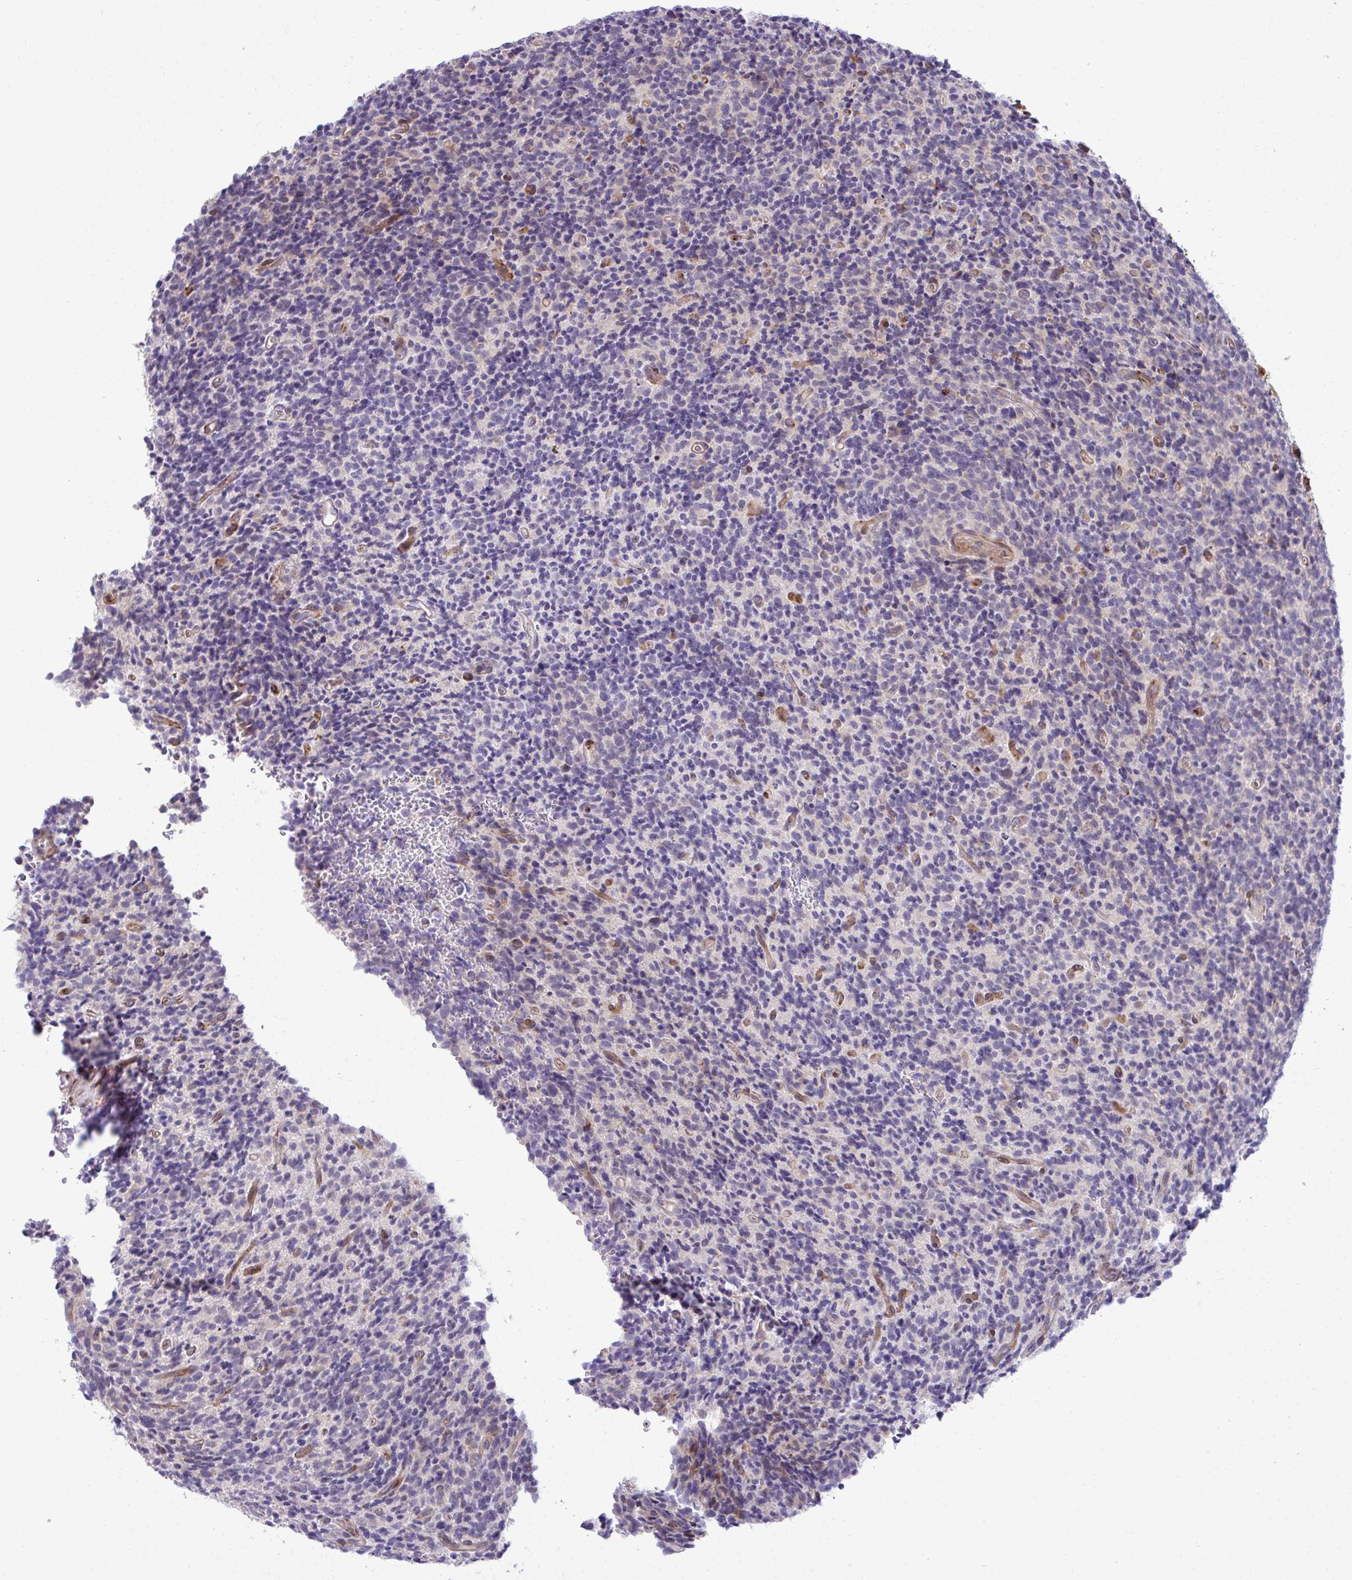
{"staining": {"intensity": "negative", "quantity": "none", "location": "none"}, "tissue": "glioma", "cell_type": "Tumor cells", "image_type": "cancer", "snomed": [{"axis": "morphology", "description": "Glioma, malignant, High grade"}, {"axis": "topography", "description": "Brain"}], "caption": "This is an immunohistochemistry histopathology image of malignant glioma (high-grade). There is no expression in tumor cells.", "gene": "LIMS1", "patient": {"sex": "male", "age": 76}}